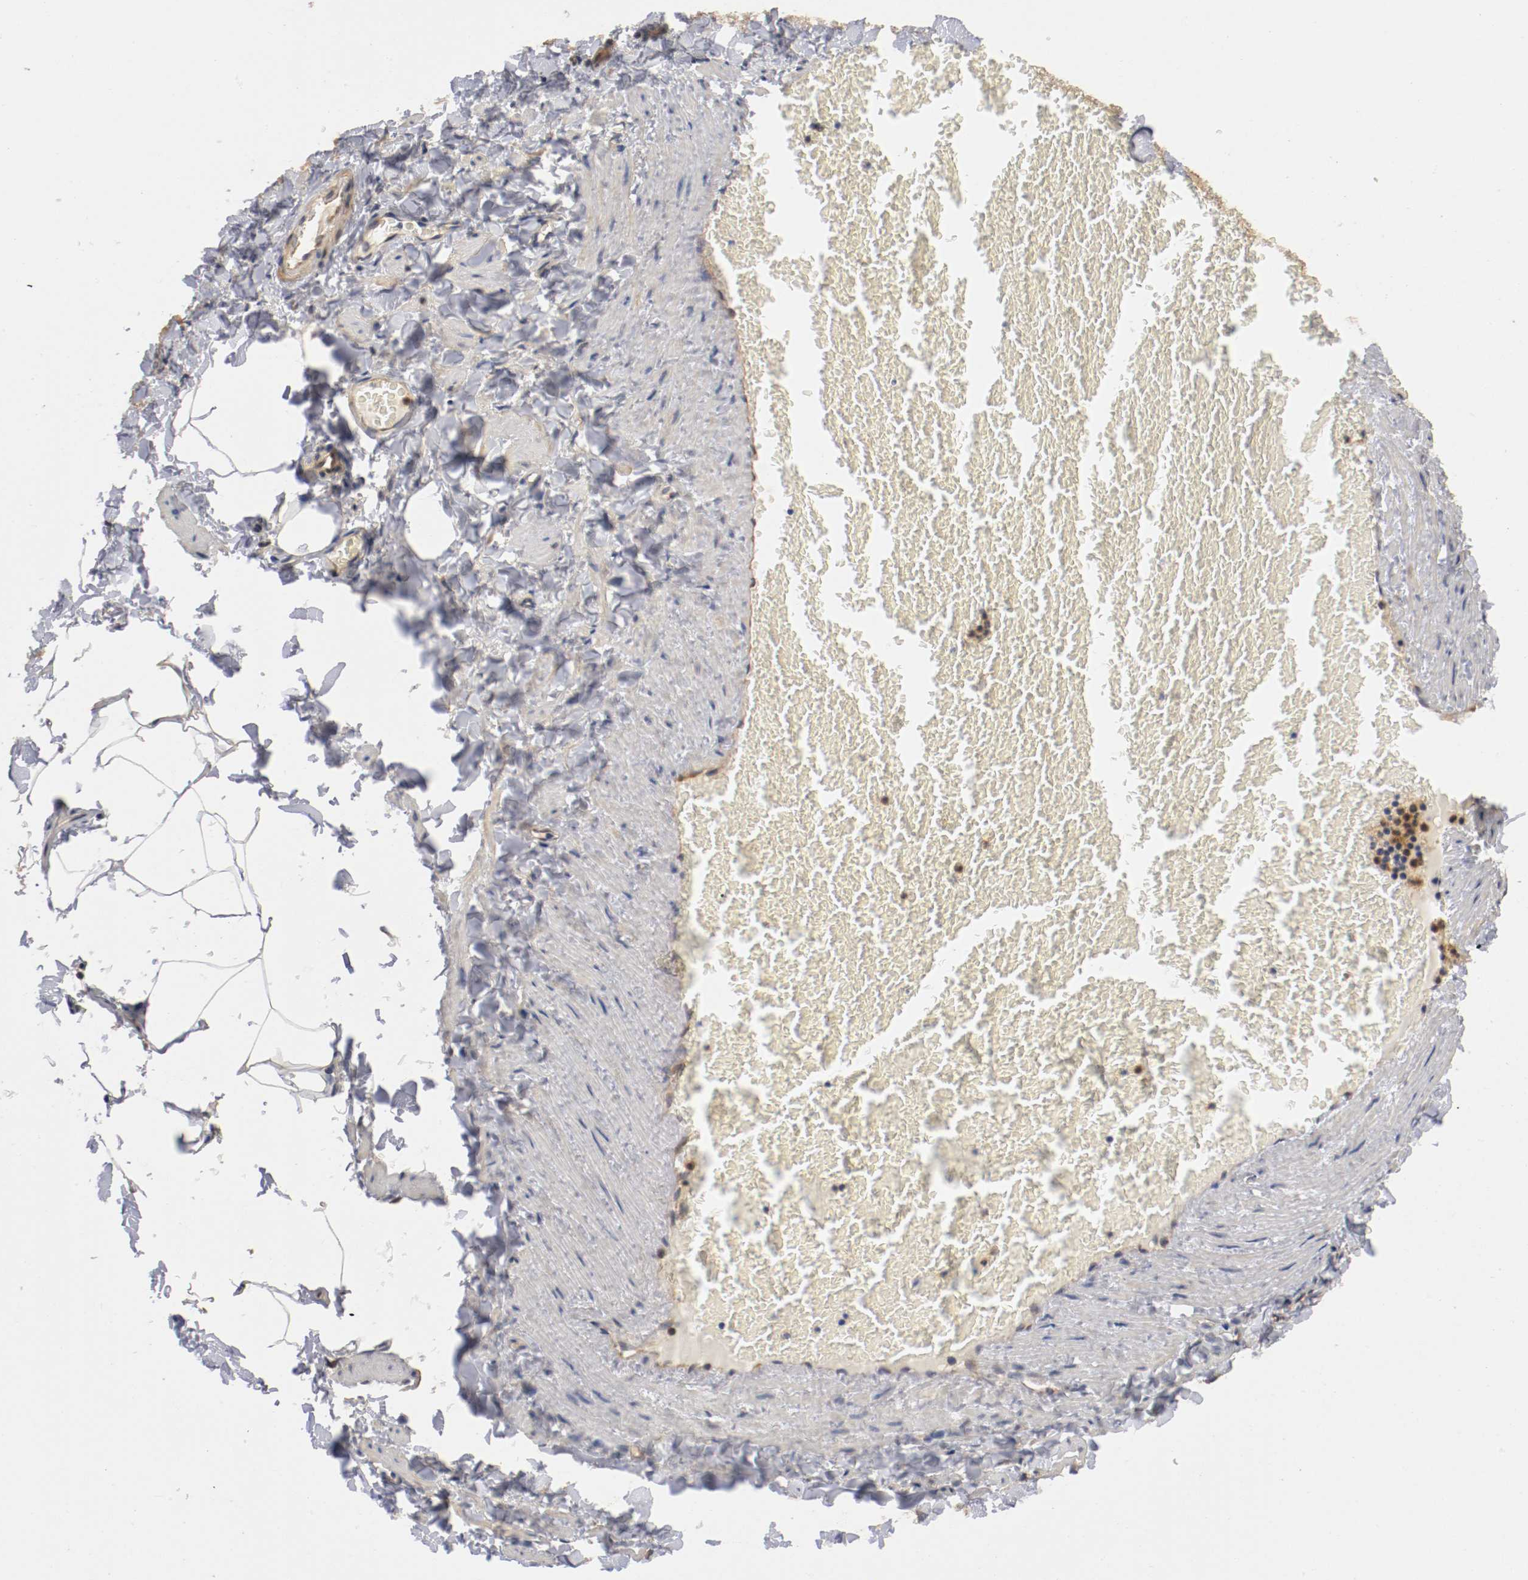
{"staining": {"intensity": "weak", "quantity": ">75%", "location": "cytoplasmic/membranous"}, "tissue": "adipose tissue", "cell_type": "Adipocytes", "image_type": "normal", "snomed": [{"axis": "morphology", "description": "Normal tissue, NOS"}, {"axis": "topography", "description": "Vascular tissue"}], "caption": "DAB immunohistochemical staining of normal human adipose tissue exhibits weak cytoplasmic/membranous protein staining in approximately >75% of adipocytes. The protein is shown in brown color, while the nuclei are stained blue.", "gene": "RBM23", "patient": {"sex": "male", "age": 41}}